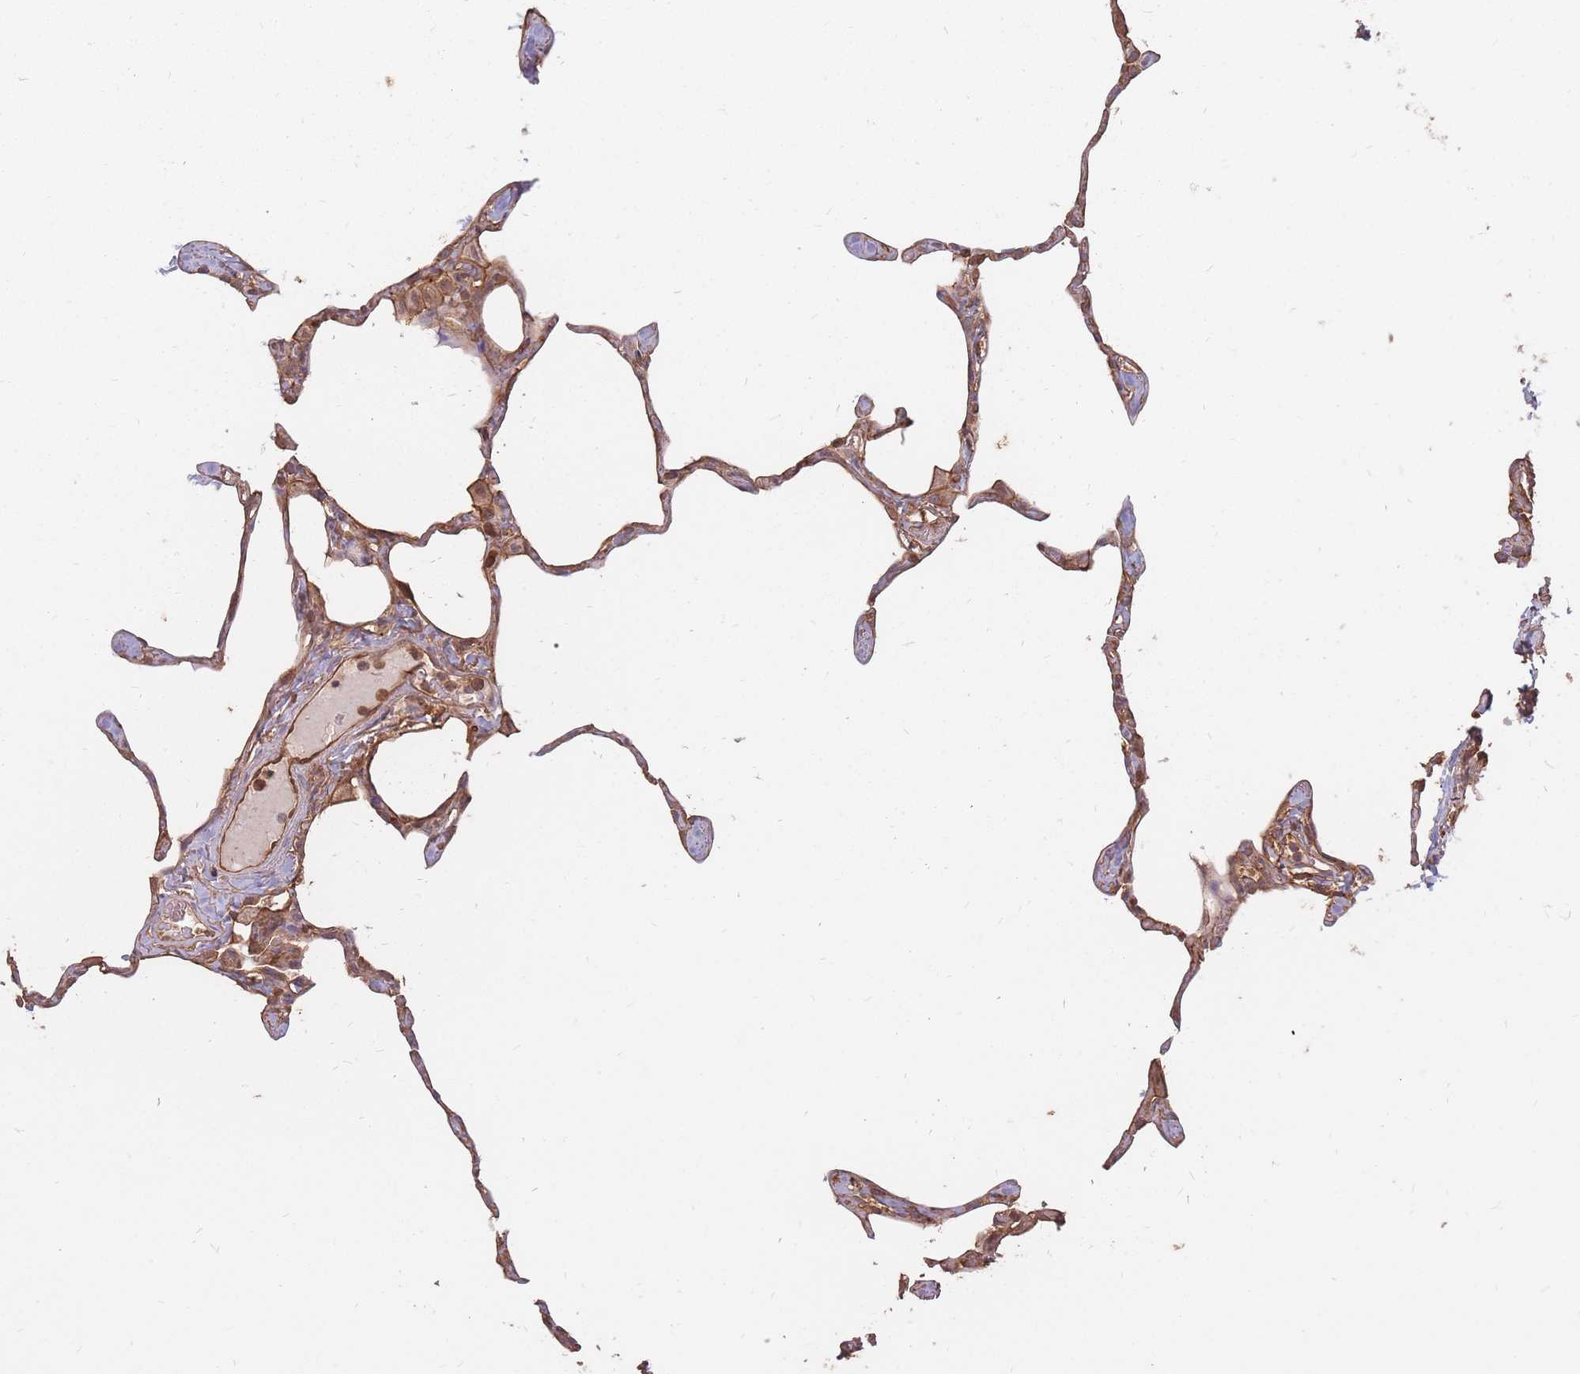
{"staining": {"intensity": "moderate", "quantity": "25%-75%", "location": "cytoplasmic/membranous"}, "tissue": "lung", "cell_type": "Alveolar cells", "image_type": "normal", "snomed": [{"axis": "morphology", "description": "Normal tissue, NOS"}, {"axis": "topography", "description": "Lung"}], "caption": "Immunohistochemistry of normal lung shows medium levels of moderate cytoplasmic/membranous staining in approximately 25%-75% of alveolar cells. (DAB IHC with brightfield microscopy, high magnification).", "gene": "PLS3", "patient": {"sex": "male", "age": 65}}